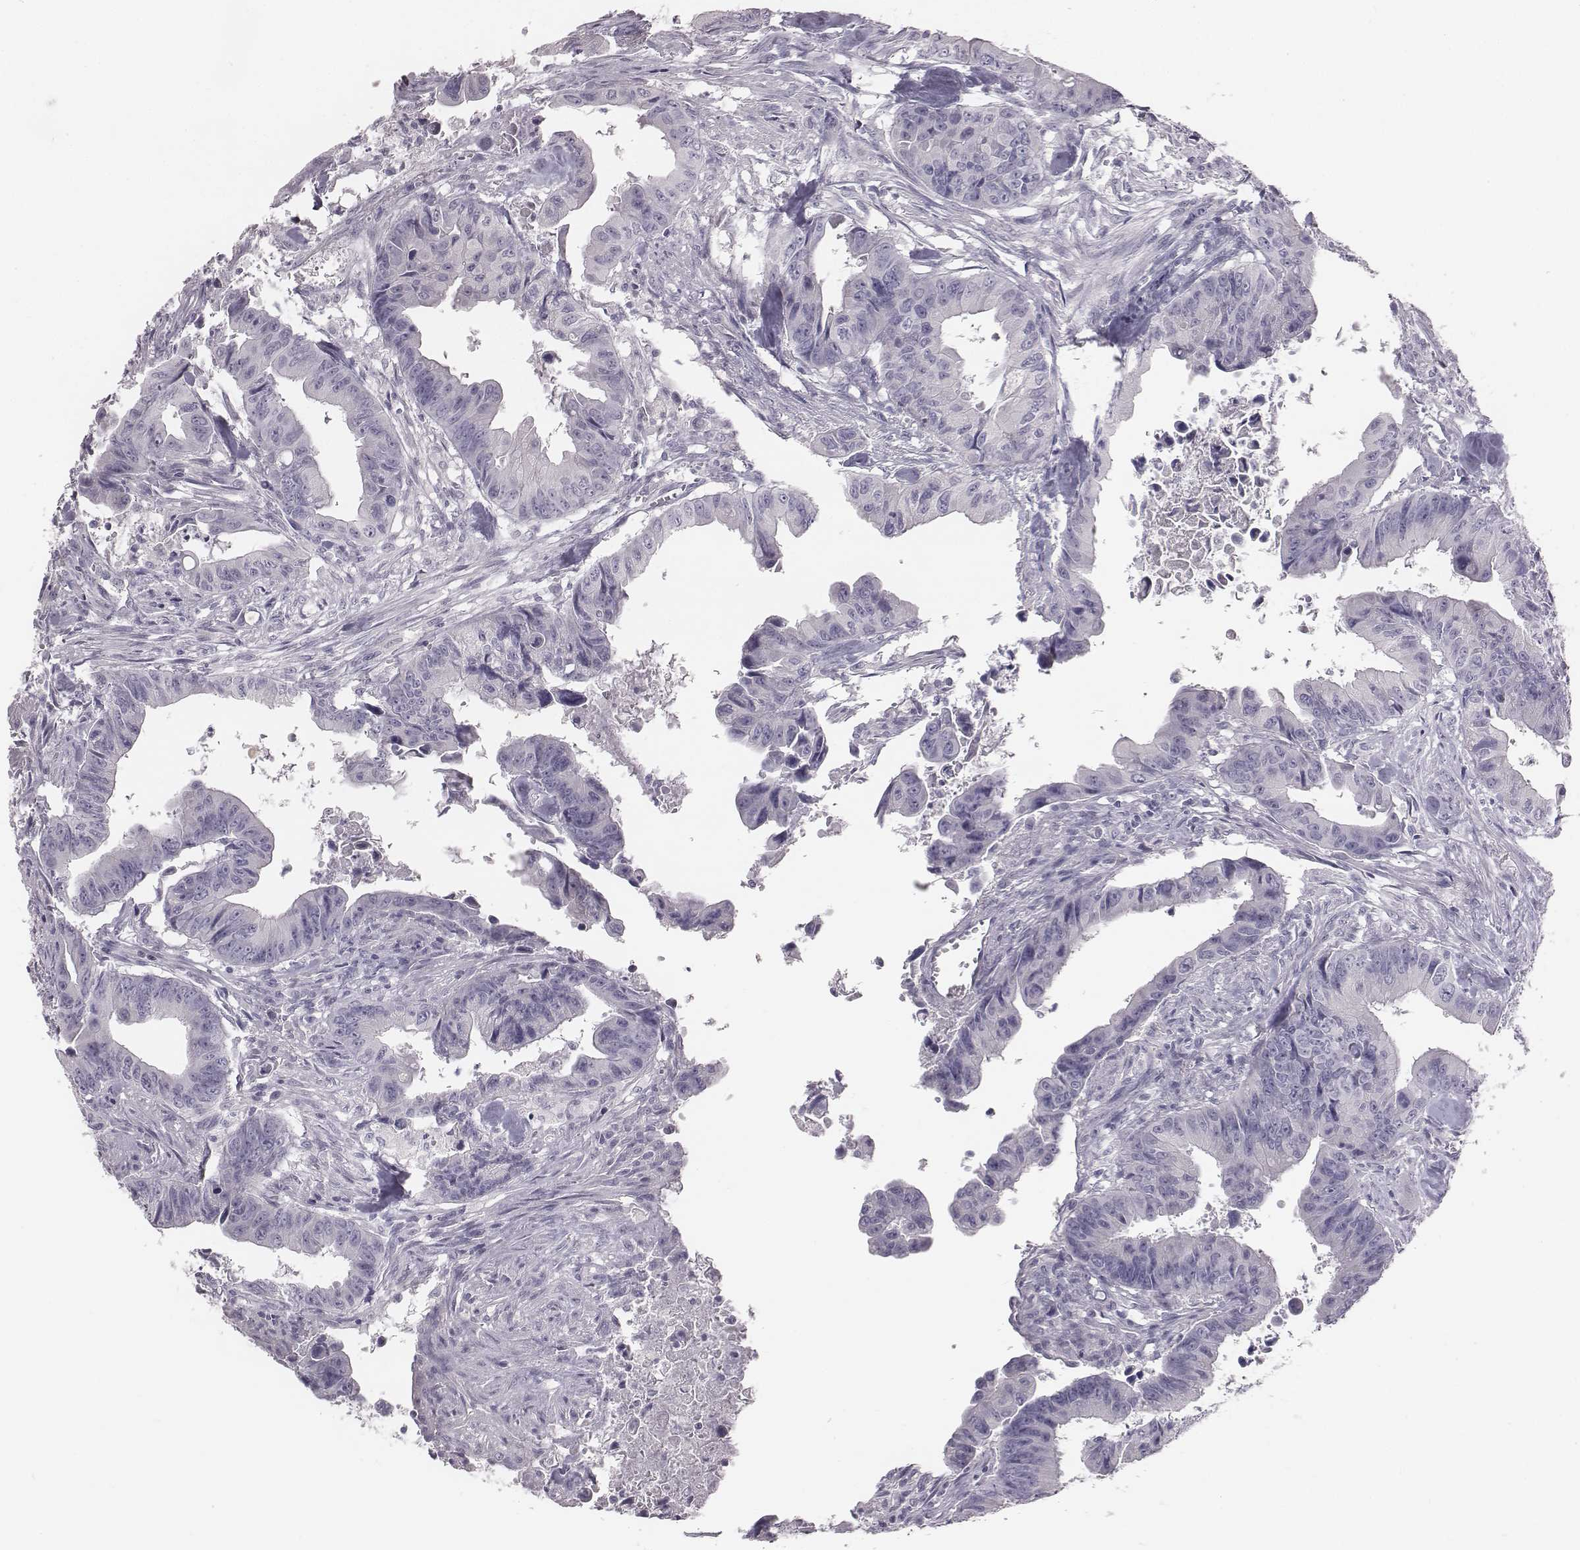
{"staining": {"intensity": "negative", "quantity": "none", "location": "none"}, "tissue": "colorectal cancer", "cell_type": "Tumor cells", "image_type": "cancer", "snomed": [{"axis": "morphology", "description": "Adenocarcinoma, NOS"}, {"axis": "topography", "description": "Colon"}], "caption": "There is no significant staining in tumor cells of colorectal cancer.", "gene": "C6orf58", "patient": {"sex": "female", "age": 87}}